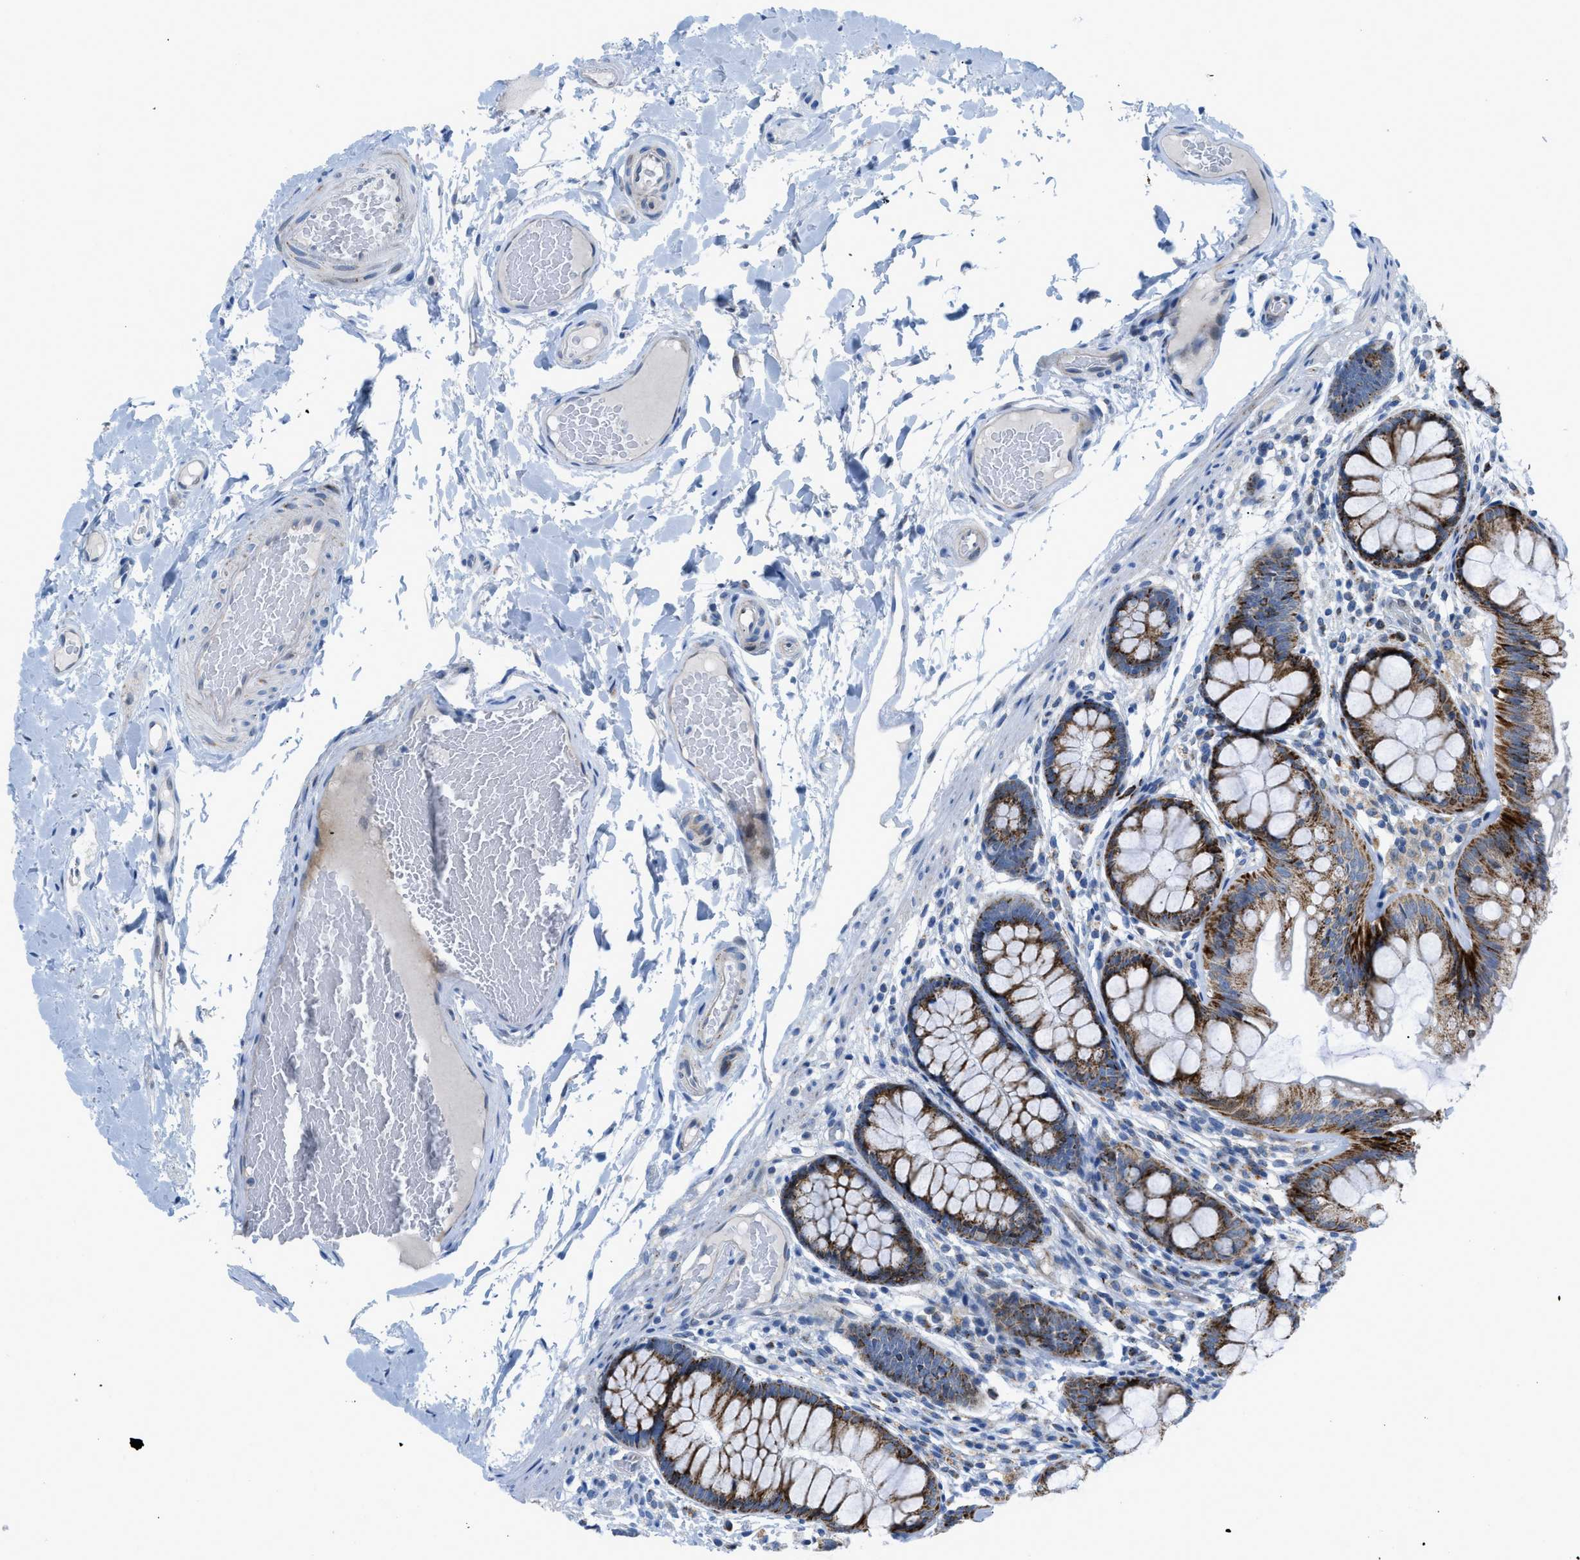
{"staining": {"intensity": "negative", "quantity": "none", "location": "none"}, "tissue": "colon", "cell_type": "Endothelial cells", "image_type": "normal", "snomed": [{"axis": "morphology", "description": "Normal tissue, NOS"}, {"axis": "topography", "description": "Colon"}], "caption": "Normal colon was stained to show a protein in brown. There is no significant positivity in endothelial cells. The staining was performed using DAB to visualize the protein expression in brown, while the nuclei were stained in blue with hematoxylin (Magnification: 20x).", "gene": "RBBP9", "patient": {"sex": "female", "age": 56}}